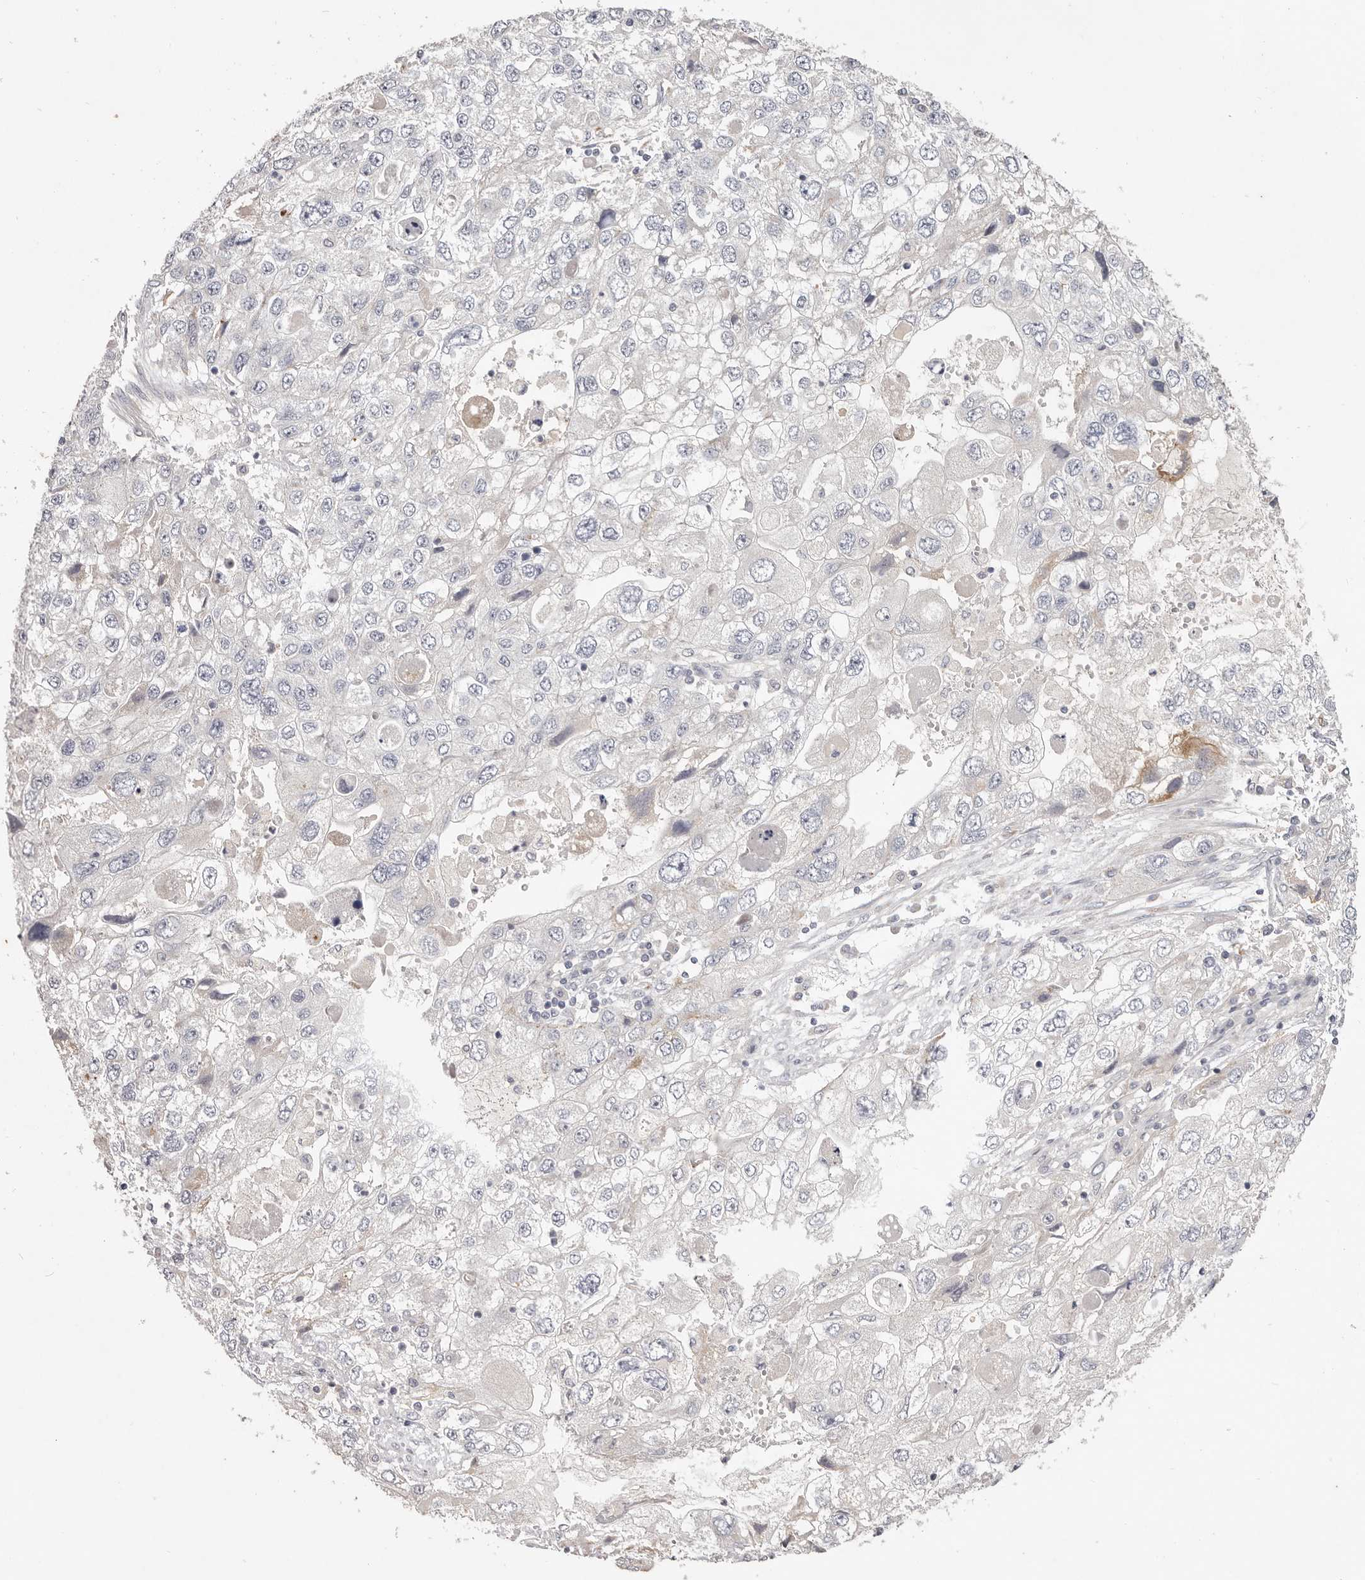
{"staining": {"intensity": "negative", "quantity": "none", "location": "none"}, "tissue": "endometrial cancer", "cell_type": "Tumor cells", "image_type": "cancer", "snomed": [{"axis": "morphology", "description": "Adenocarcinoma, NOS"}, {"axis": "topography", "description": "Endometrium"}], "caption": "Tumor cells show no significant staining in endometrial adenocarcinoma. (DAB immunohistochemistry with hematoxylin counter stain).", "gene": "GARNL3", "patient": {"sex": "female", "age": 49}}